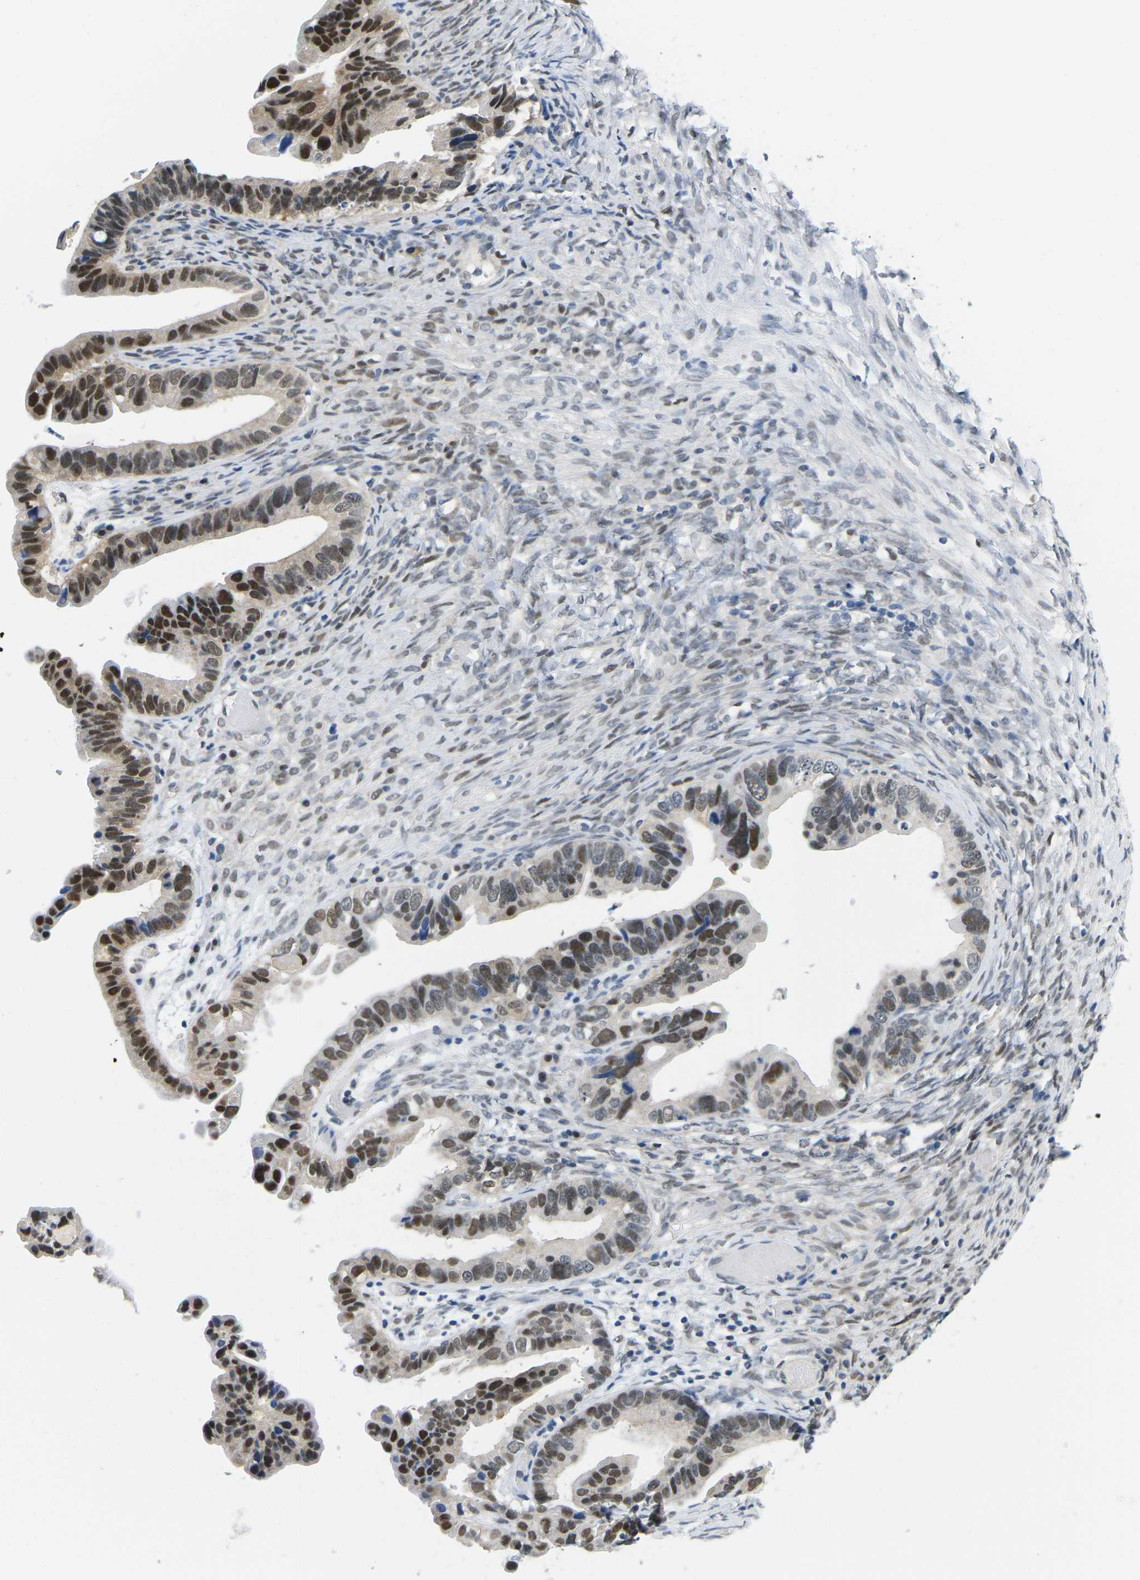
{"staining": {"intensity": "strong", "quantity": ">75%", "location": "nuclear"}, "tissue": "ovarian cancer", "cell_type": "Tumor cells", "image_type": "cancer", "snomed": [{"axis": "morphology", "description": "Cystadenocarcinoma, serous, NOS"}, {"axis": "topography", "description": "Ovary"}], "caption": "Immunohistochemical staining of human ovarian serous cystadenocarcinoma reveals strong nuclear protein expression in approximately >75% of tumor cells.", "gene": "UBA7", "patient": {"sex": "female", "age": 56}}